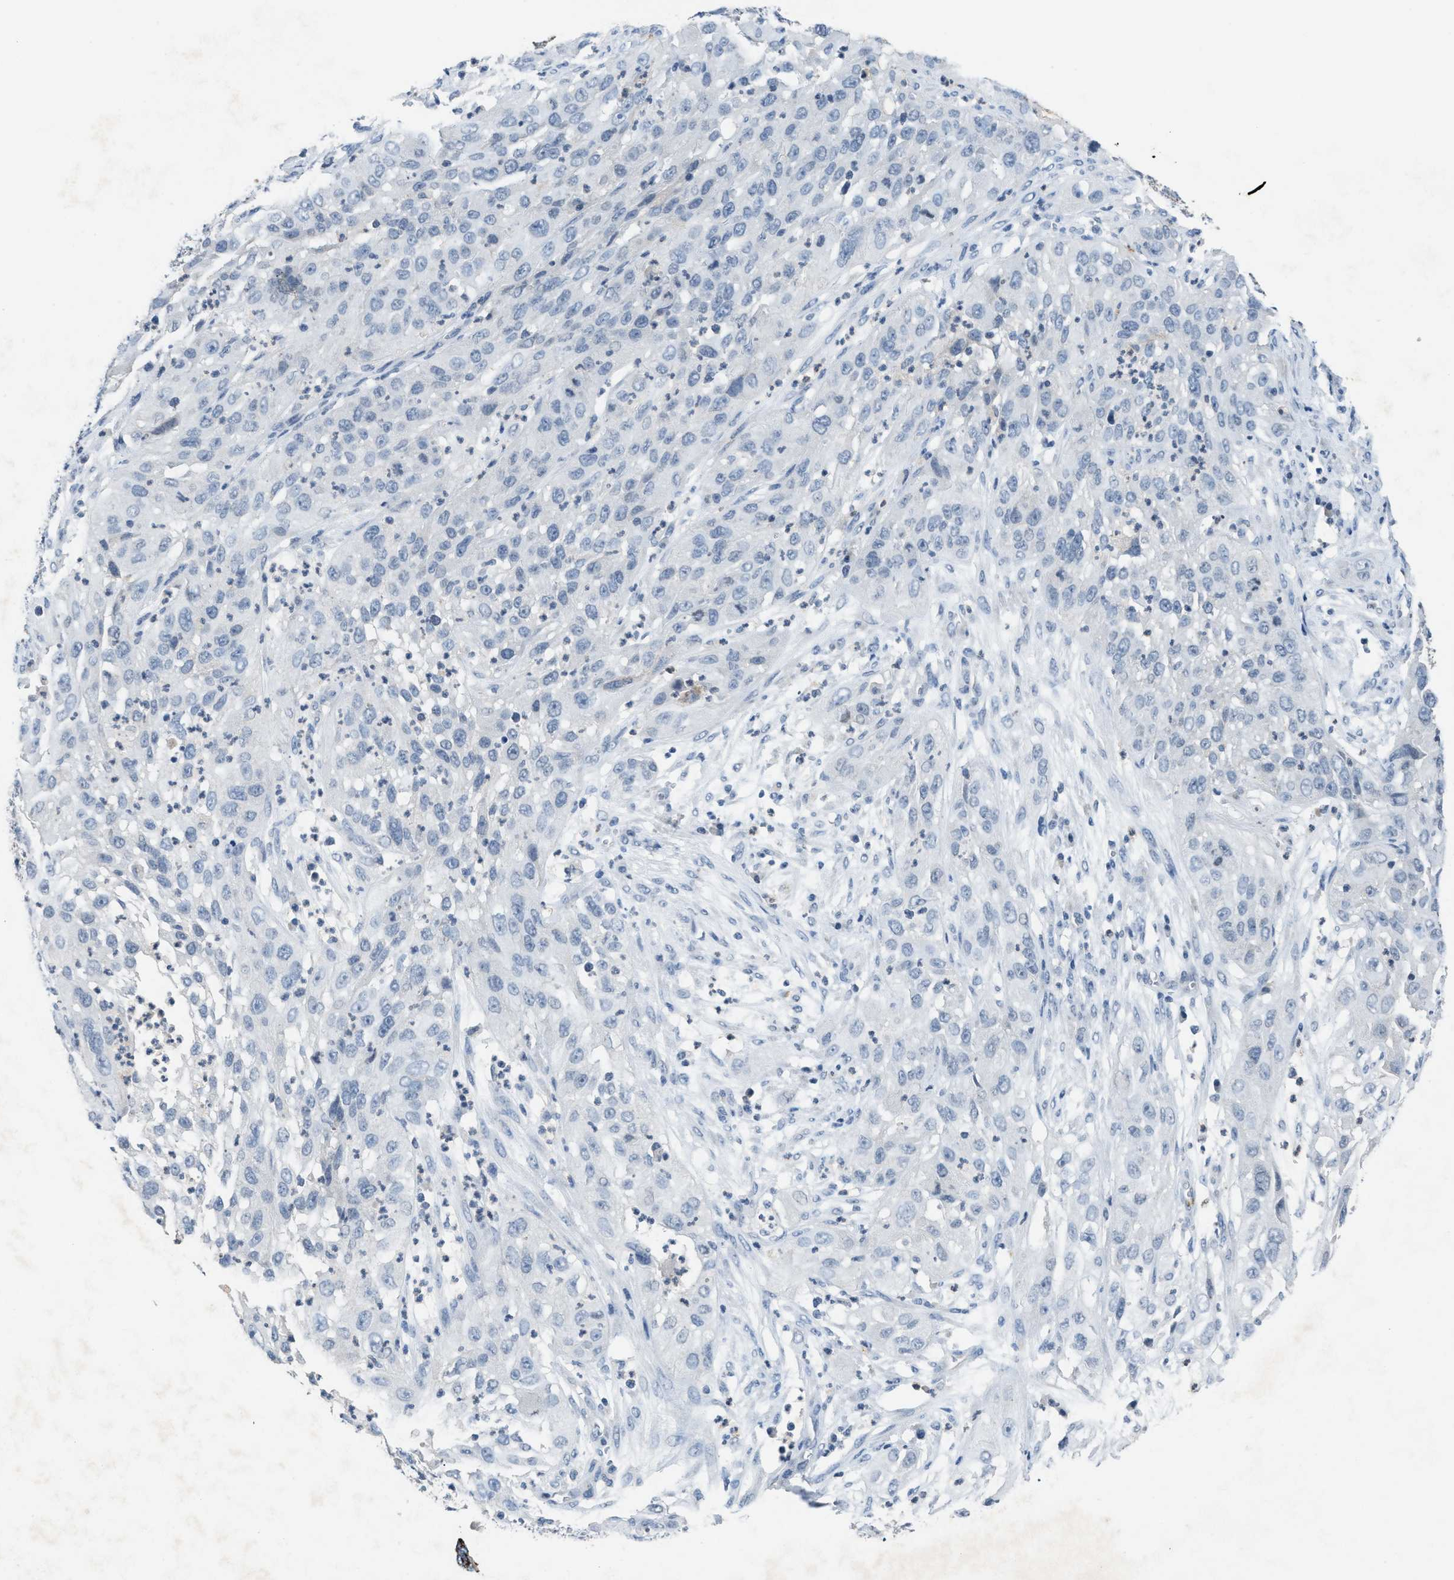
{"staining": {"intensity": "negative", "quantity": "none", "location": "none"}, "tissue": "cervical cancer", "cell_type": "Tumor cells", "image_type": "cancer", "snomed": [{"axis": "morphology", "description": "Squamous cell carcinoma, NOS"}, {"axis": "topography", "description": "Cervix"}], "caption": "Tumor cells show no significant protein positivity in cervical squamous cell carcinoma.", "gene": "SLC5A5", "patient": {"sex": "female", "age": 32}}